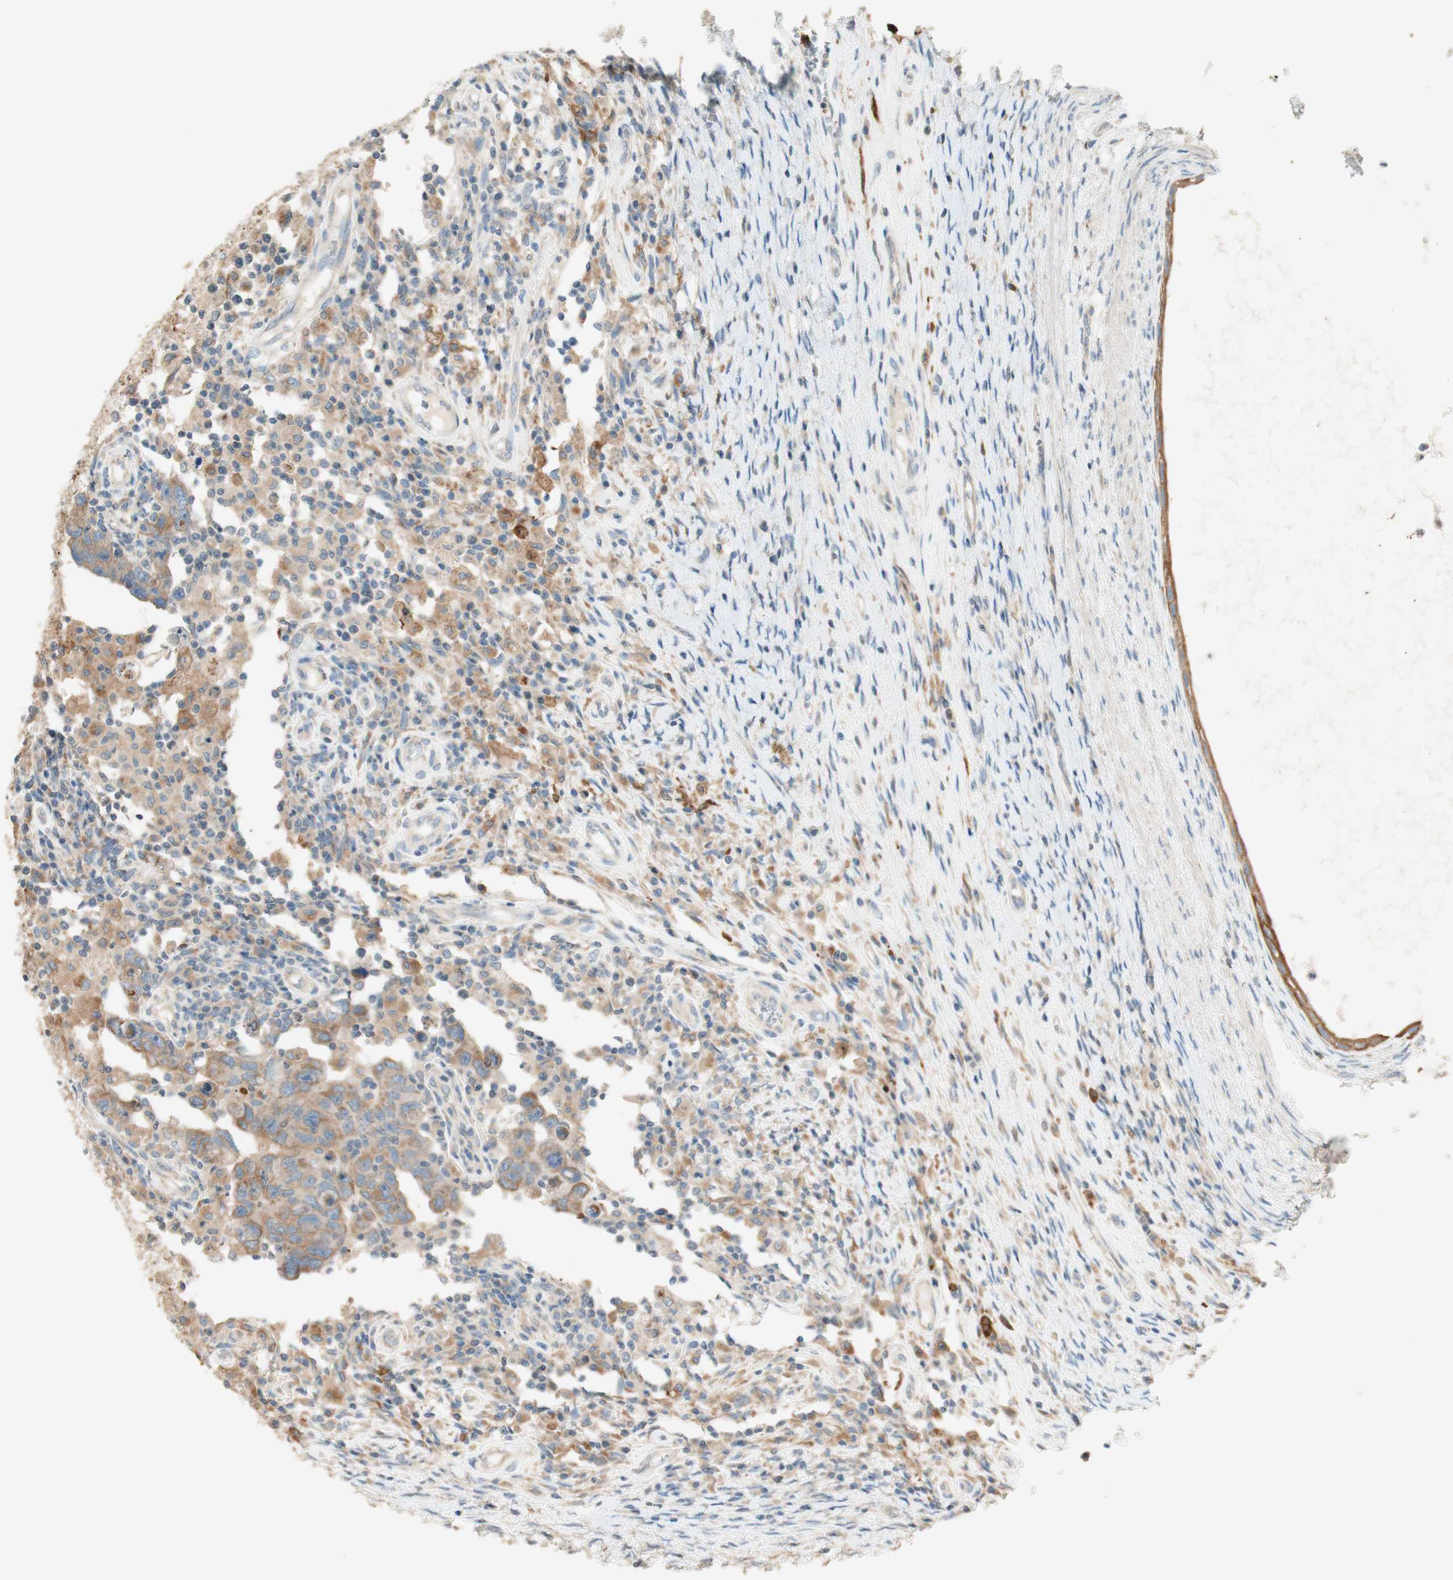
{"staining": {"intensity": "moderate", "quantity": ">75%", "location": "cytoplasmic/membranous"}, "tissue": "testis cancer", "cell_type": "Tumor cells", "image_type": "cancer", "snomed": [{"axis": "morphology", "description": "Carcinoma, Embryonal, NOS"}, {"axis": "topography", "description": "Testis"}], "caption": "About >75% of tumor cells in human testis cancer (embryonal carcinoma) reveal moderate cytoplasmic/membranous protein expression as visualized by brown immunohistochemical staining.", "gene": "CLCN2", "patient": {"sex": "male", "age": 26}}